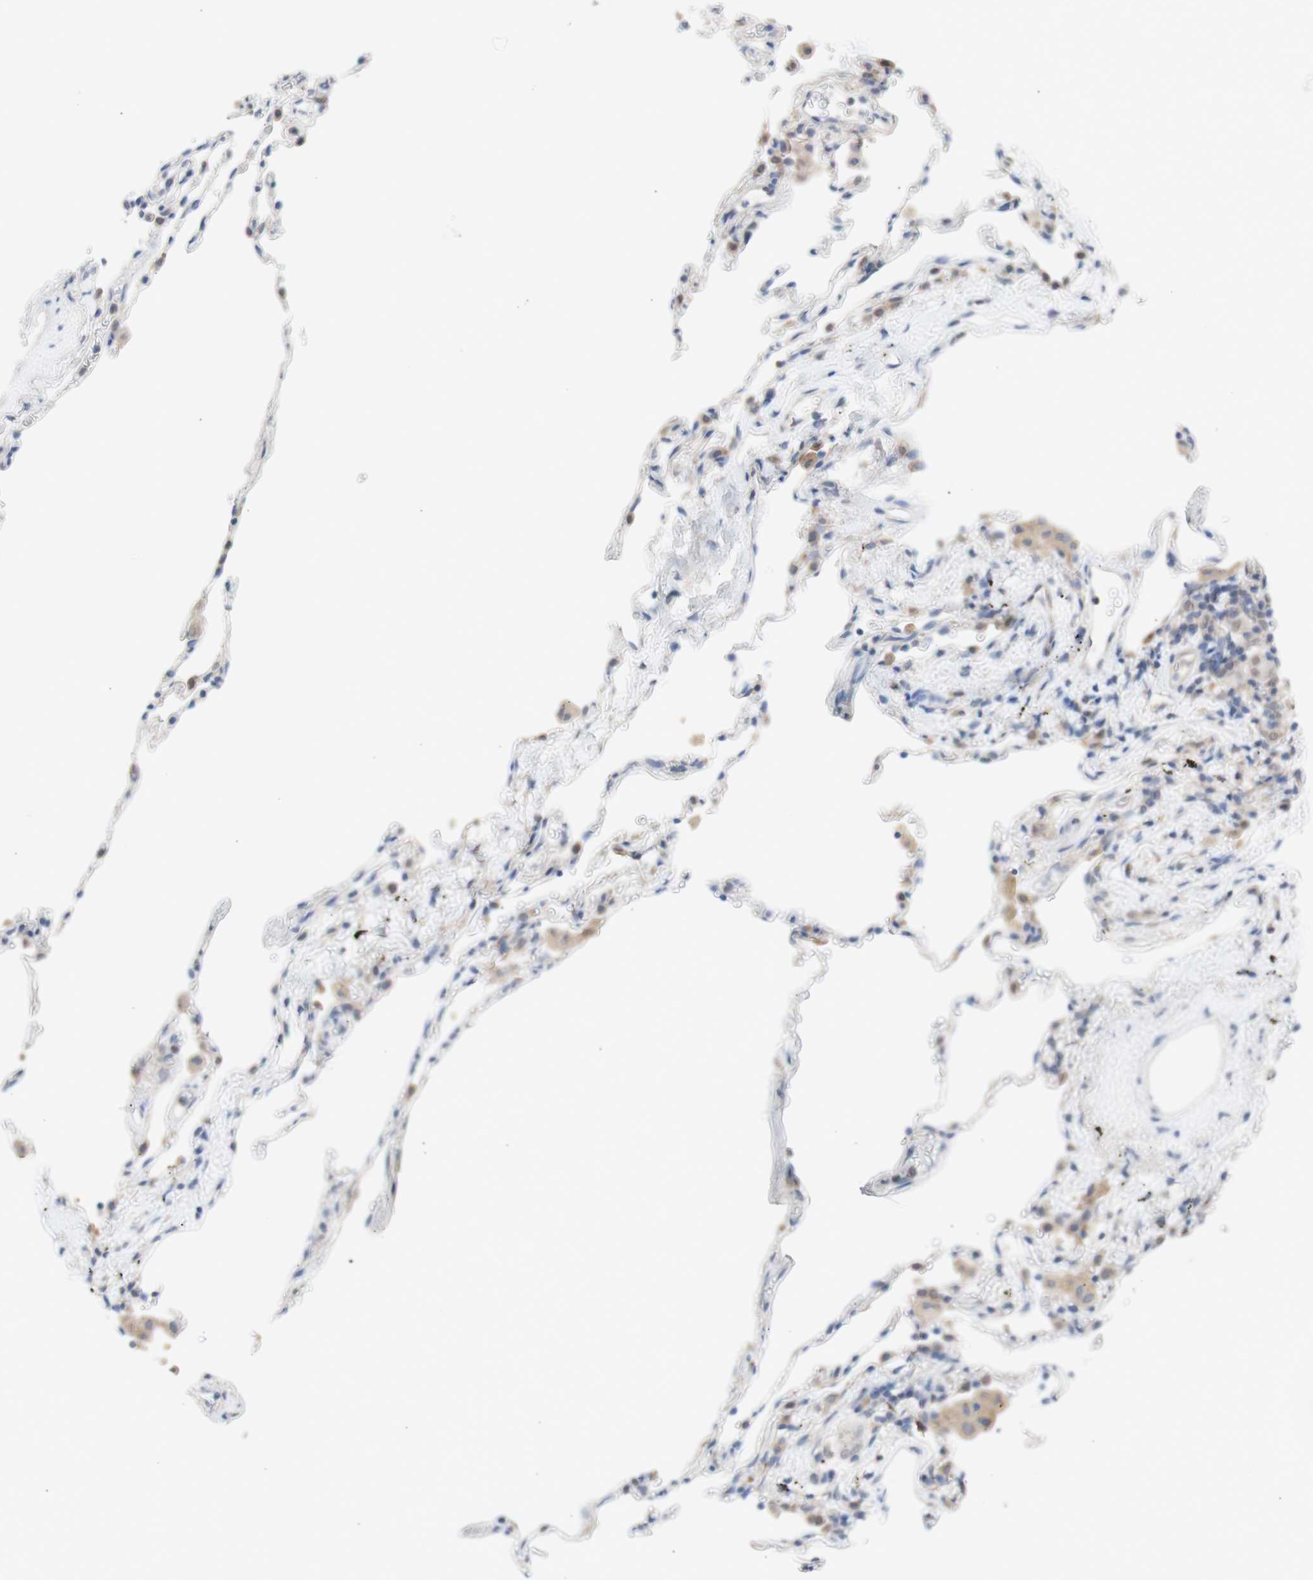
{"staining": {"intensity": "weak", "quantity": "25%-75%", "location": "cytoplasmic/membranous"}, "tissue": "lung", "cell_type": "Alveolar cells", "image_type": "normal", "snomed": [{"axis": "morphology", "description": "Normal tissue, NOS"}, {"axis": "topography", "description": "Lung"}], "caption": "Lung stained for a protein exhibits weak cytoplasmic/membranous positivity in alveolar cells. (Brightfield microscopy of DAB IHC at high magnification).", "gene": "PRMT5", "patient": {"sex": "male", "age": 59}}